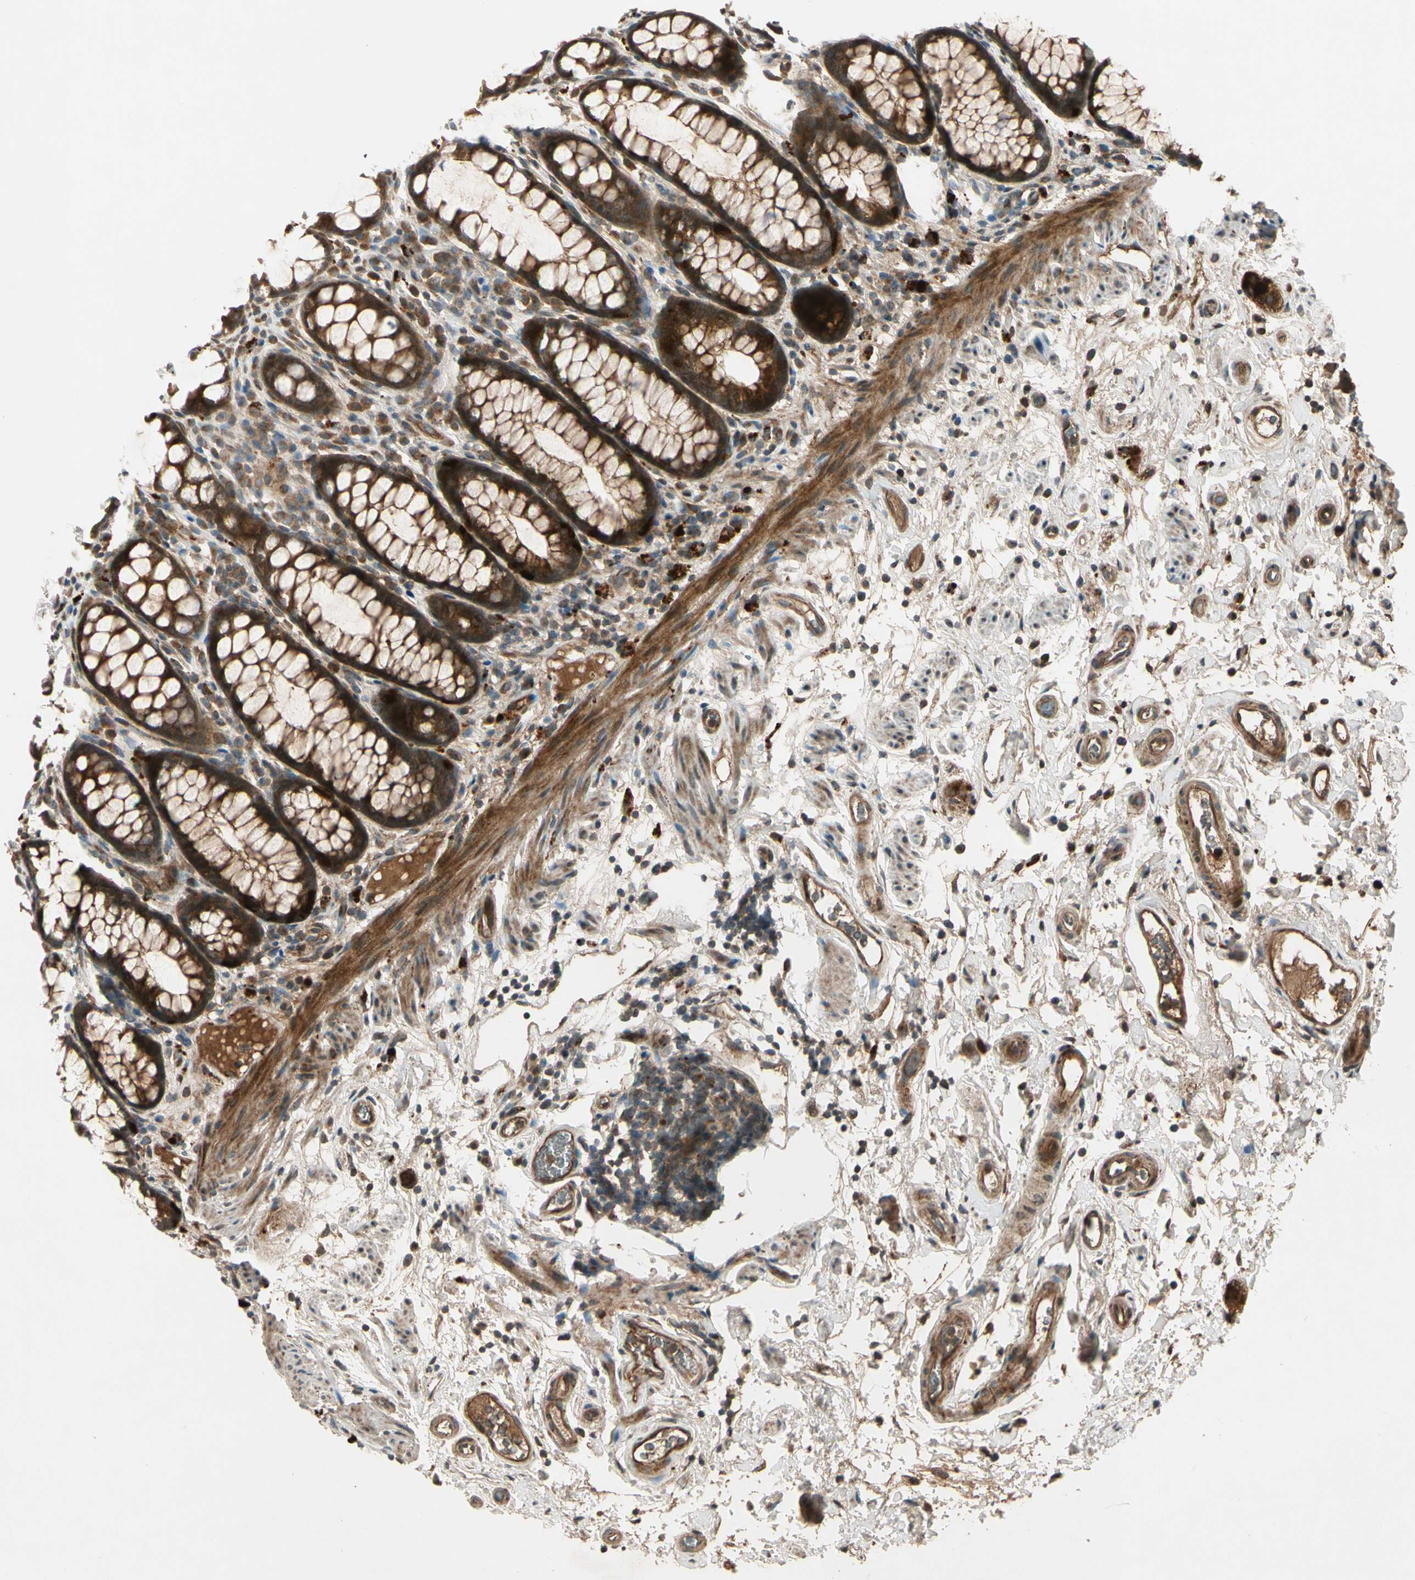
{"staining": {"intensity": "strong", "quantity": ">75%", "location": "cytoplasmic/membranous"}, "tissue": "rectum", "cell_type": "Glandular cells", "image_type": "normal", "snomed": [{"axis": "morphology", "description": "Normal tissue, NOS"}, {"axis": "topography", "description": "Rectum"}], "caption": "Protein staining by immunohistochemistry exhibits strong cytoplasmic/membranous positivity in about >75% of glandular cells in normal rectum.", "gene": "ACVR1C", "patient": {"sex": "male", "age": 92}}